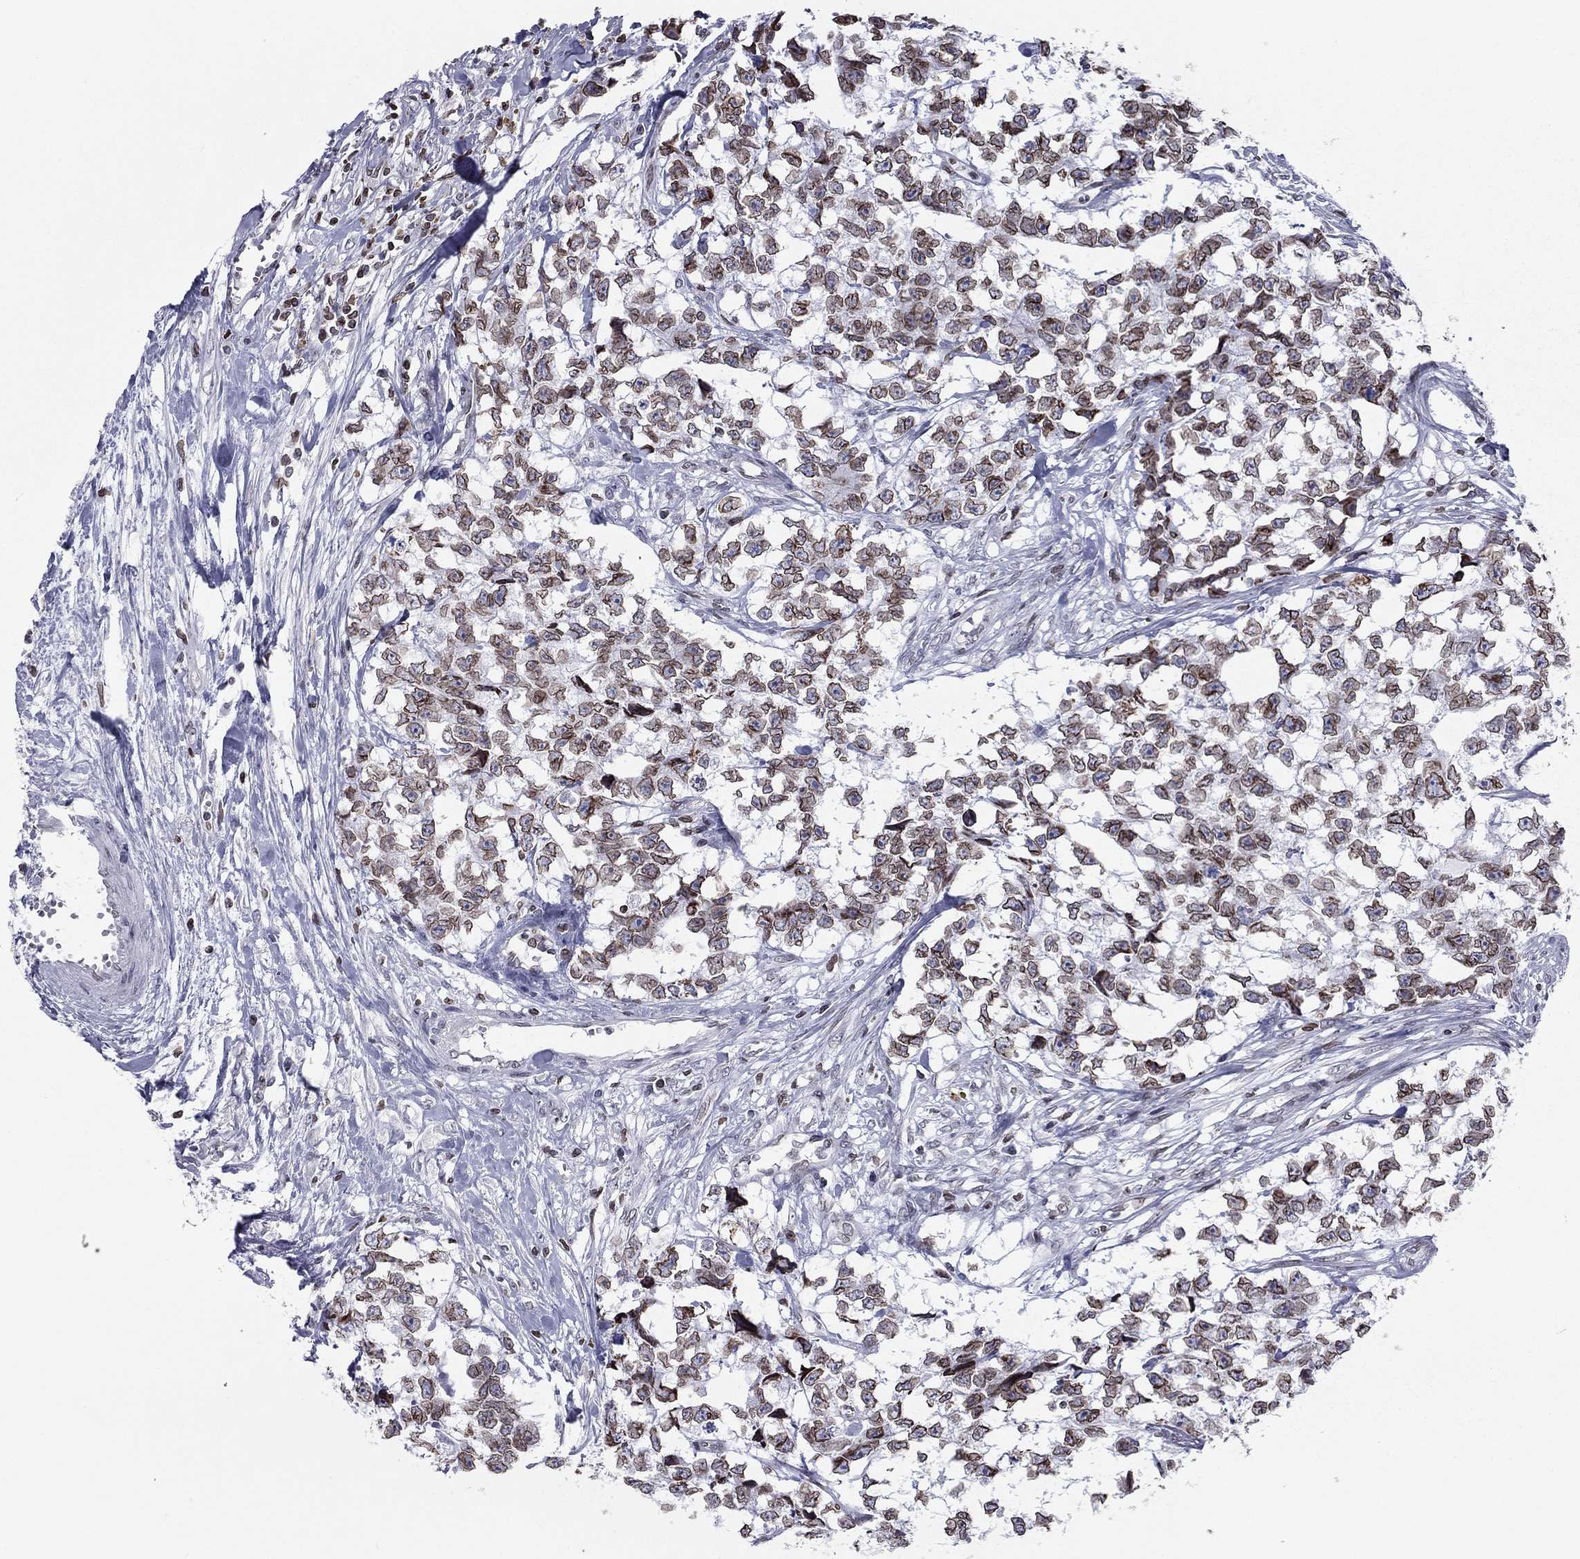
{"staining": {"intensity": "moderate", "quantity": ">75%", "location": "cytoplasmic/membranous,nuclear"}, "tissue": "testis cancer", "cell_type": "Tumor cells", "image_type": "cancer", "snomed": [{"axis": "morphology", "description": "Carcinoma, Embryonal, NOS"}, {"axis": "morphology", "description": "Teratoma, malignant, NOS"}, {"axis": "topography", "description": "Testis"}], "caption": "Immunohistochemistry (DAB (3,3'-diaminobenzidine)) staining of human malignant teratoma (testis) shows moderate cytoplasmic/membranous and nuclear protein positivity in about >75% of tumor cells.", "gene": "ESPL1", "patient": {"sex": "male", "age": 44}}